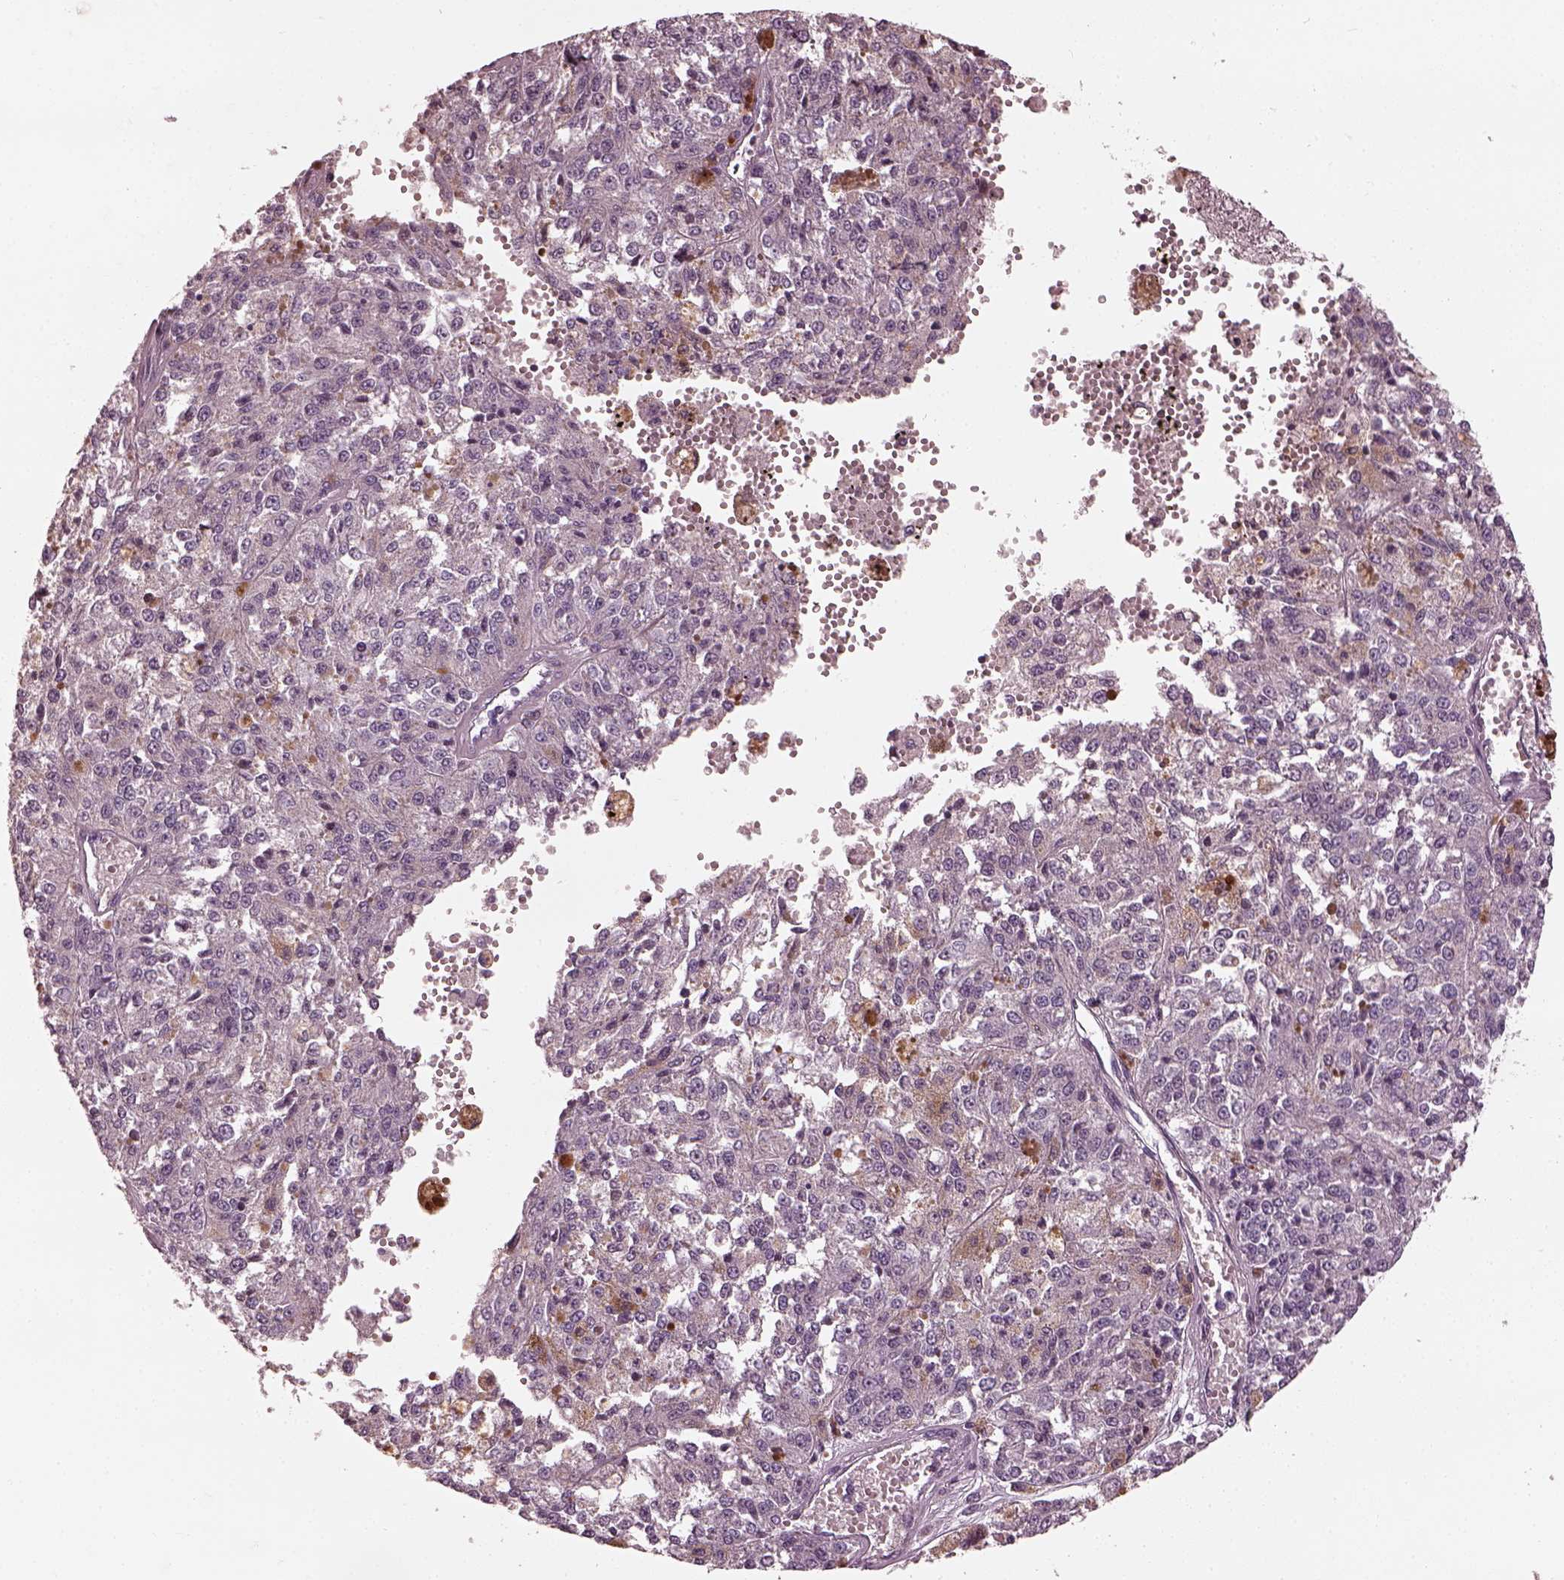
{"staining": {"intensity": "negative", "quantity": "none", "location": "none"}, "tissue": "melanoma", "cell_type": "Tumor cells", "image_type": "cancer", "snomed": [{"axis": "morphology", "description": "Malignant melanoma, Metastatic site"}, {"axis": "topography", "description": "Lymph node"}], "caption": "Immunohistochemistry (IHC) image of neoplastic tissue: melanoma stained with DAB (3,3'-diaminobenzidine) reveals no significant protein positivity in tumor cells.", "gene": "OPTC", "patient": {"sex": "female", "age": 64}}